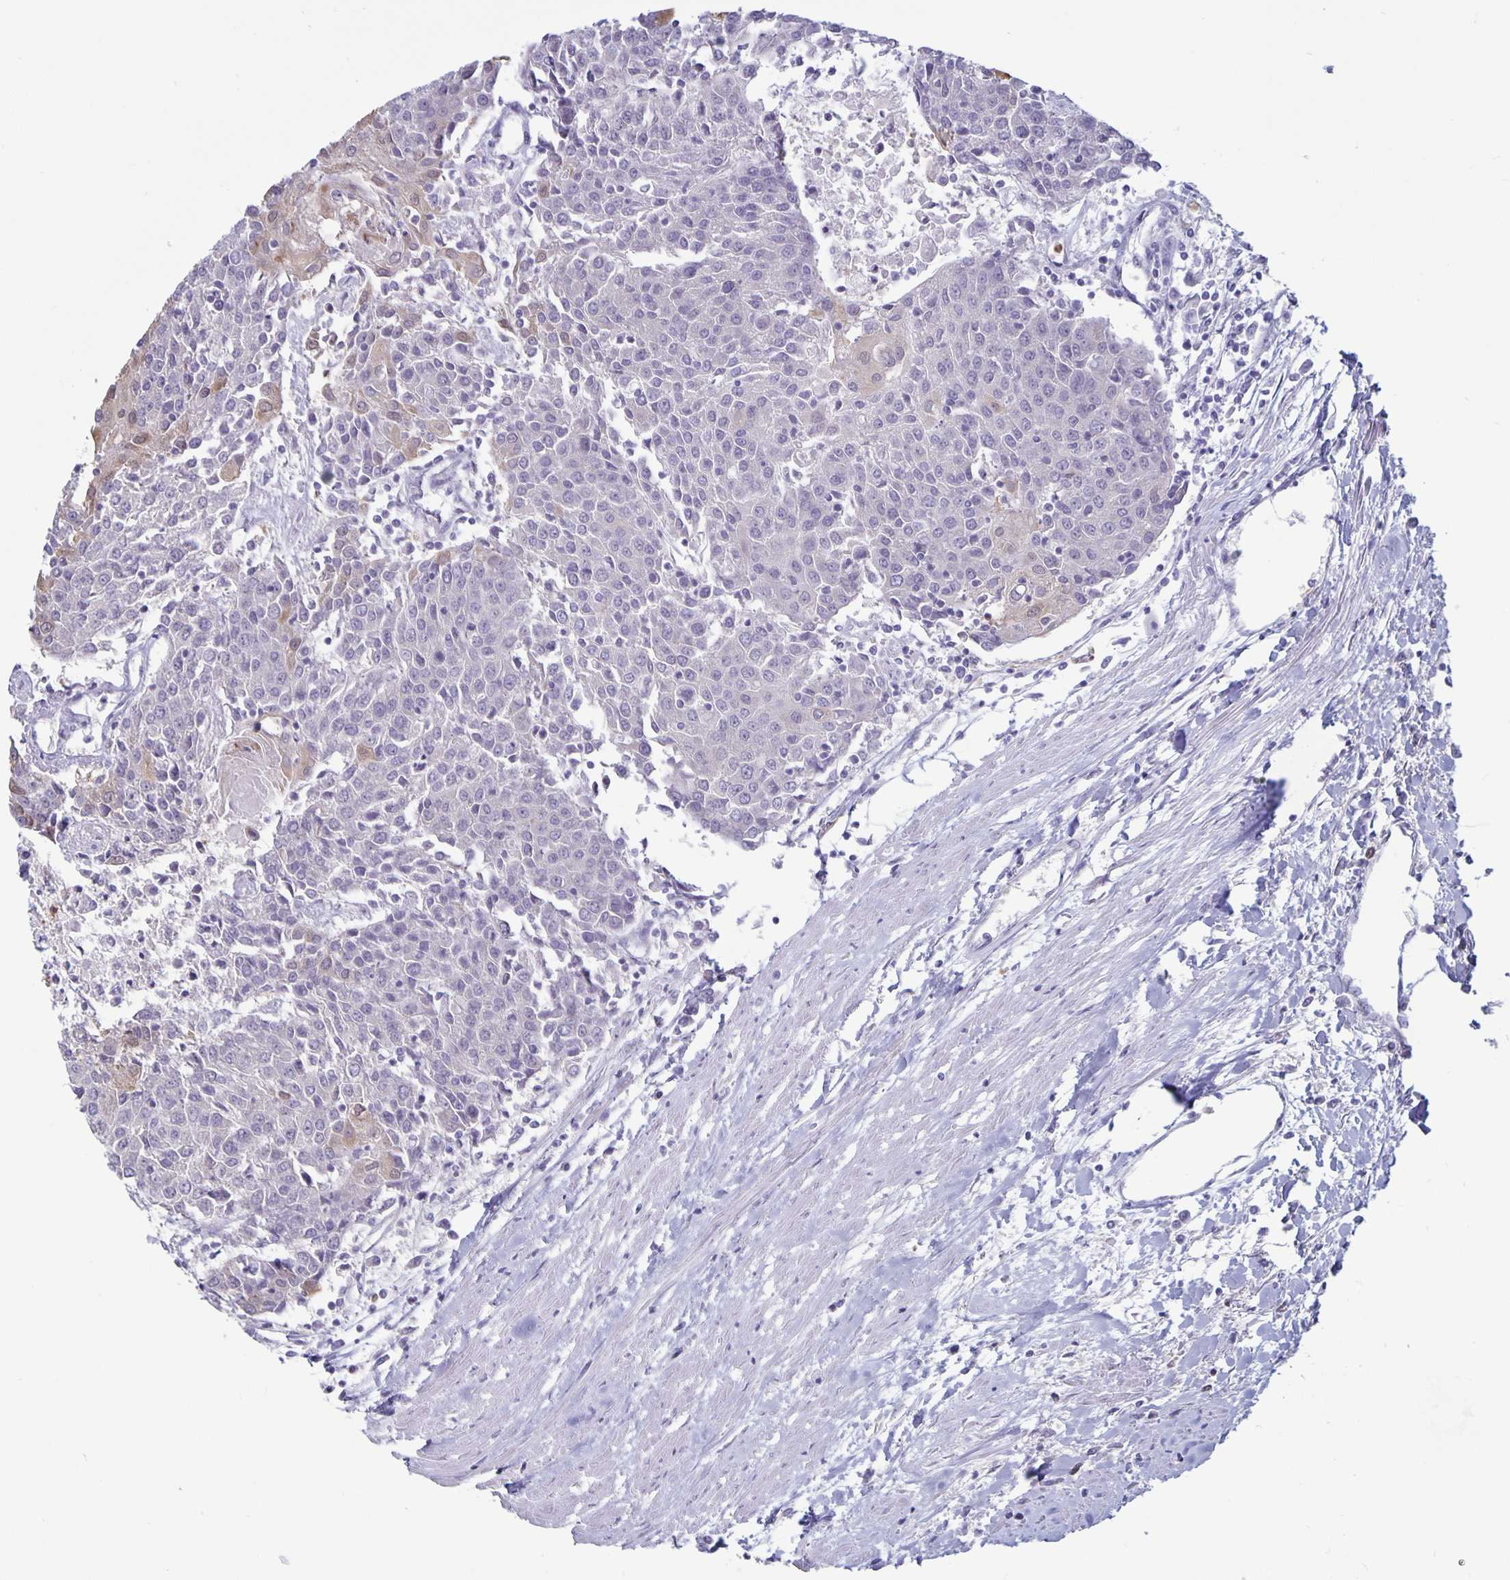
{"staining": {"intensity": "negative", "quantity": "none", "location": "none"}, "tissue": "urothelial cancer", "cell_type": "Tumor cells", "image_type": "cancer", "snomed": [{"axis": "morphology", "description": "Urothelial carcinoma, High grade"}, {"axis": "topography", "description": "Urinary bladder"}], "caption": "This photomicrograph is of high-grade urothelial carcinoma stained with IHC to label a protein in brown with the nuclei are counter-stained blue. There is no staining in tumor cells.", "gene": "PLCB3", "patient": {"sex": "female", "age": 85}}